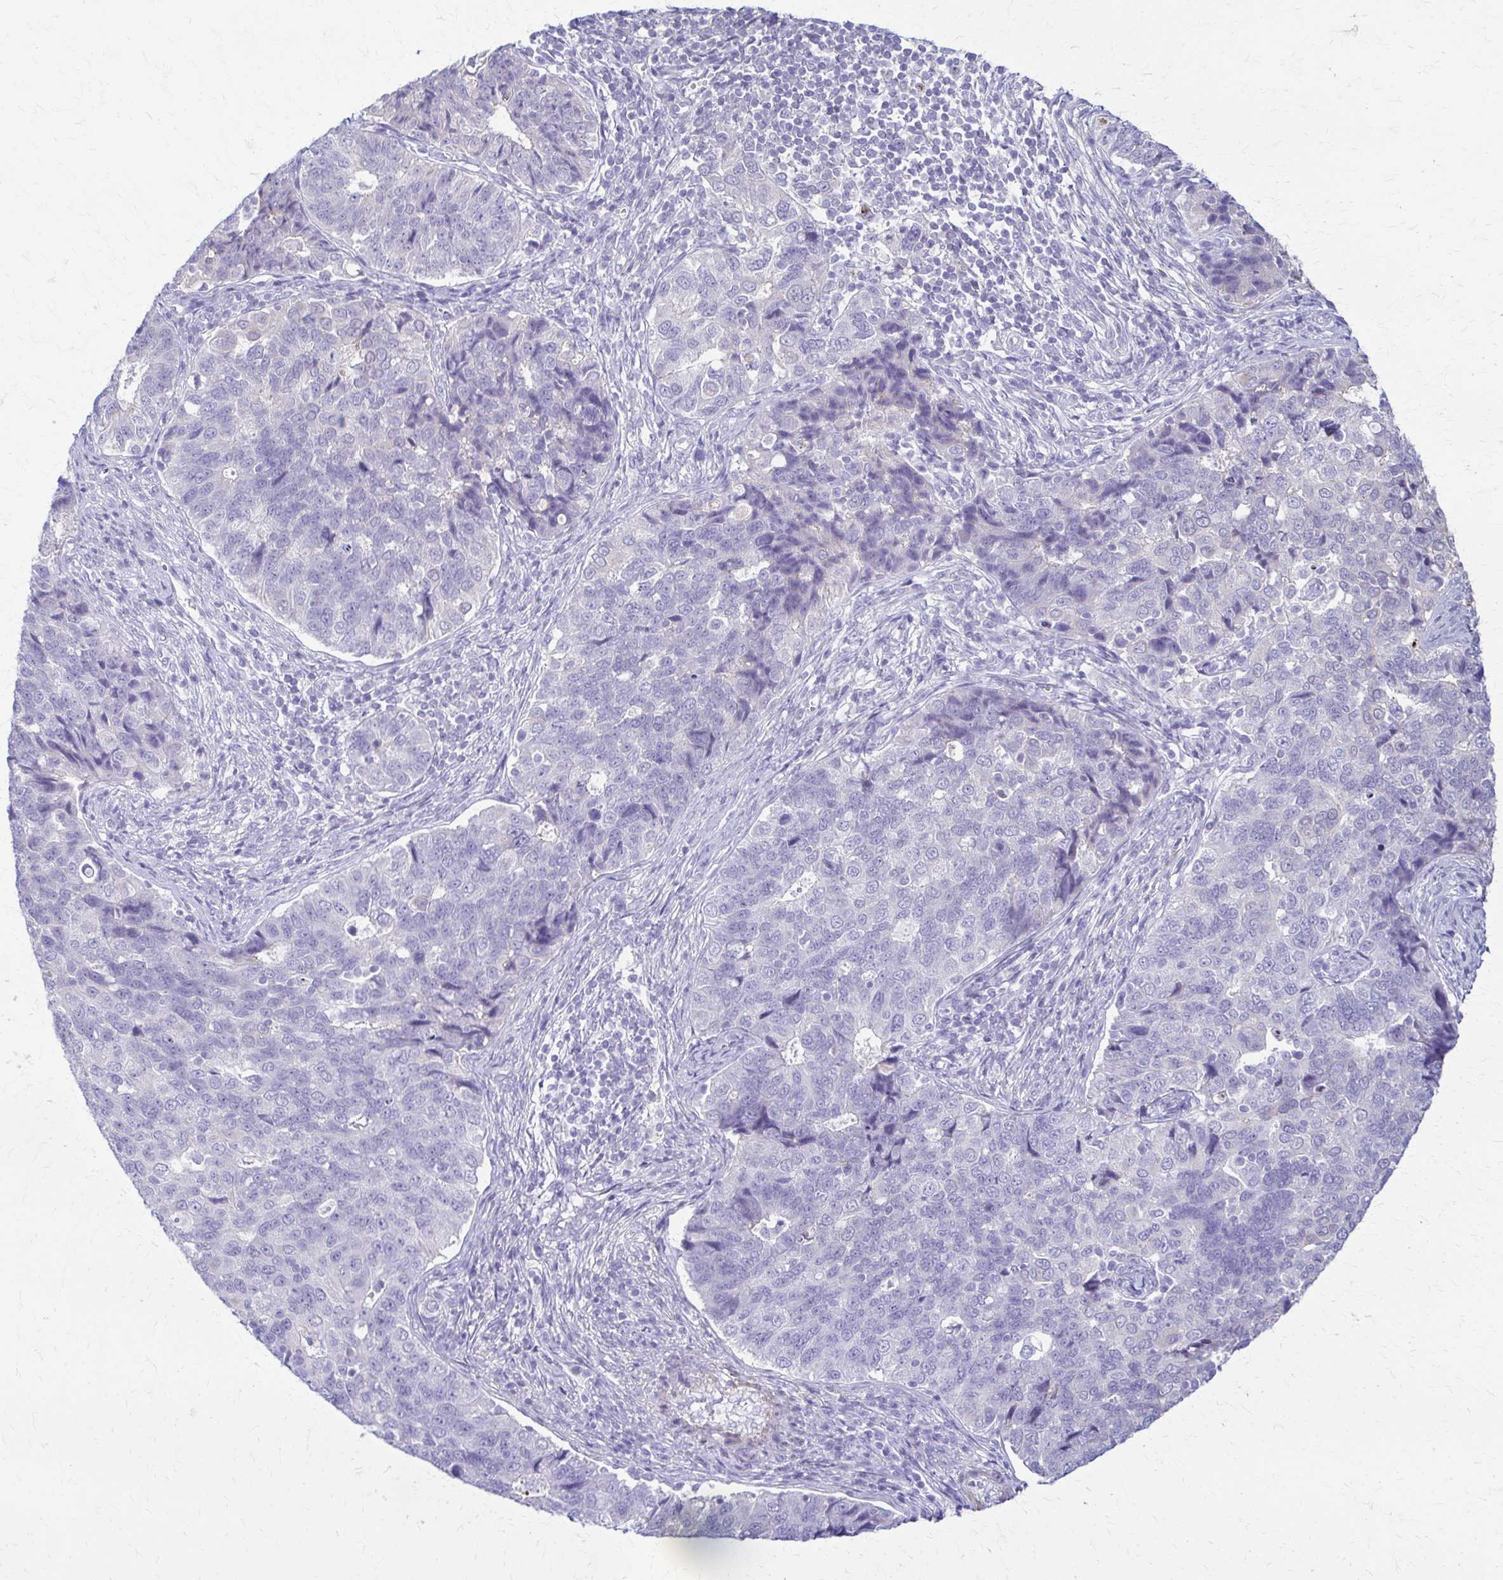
{"staining": {"intensity": "negative", "quantity": "none", "location": "none"}, "tissue": "endometrial cancer", "cell_type": "Tumor cells", "image_type": "cancer", "snomed": [{"axis": "morphology", "description": "Adenocarcinoma, NOS"}, {"axis": "topography", "description": "Endometrium"}], "caption": "Immunohistochemical staining of human endometrial cancer reveals no significant expression in tumor cells.", "gene": "DSP", "patient": {"sex": "female", "age": 43}}